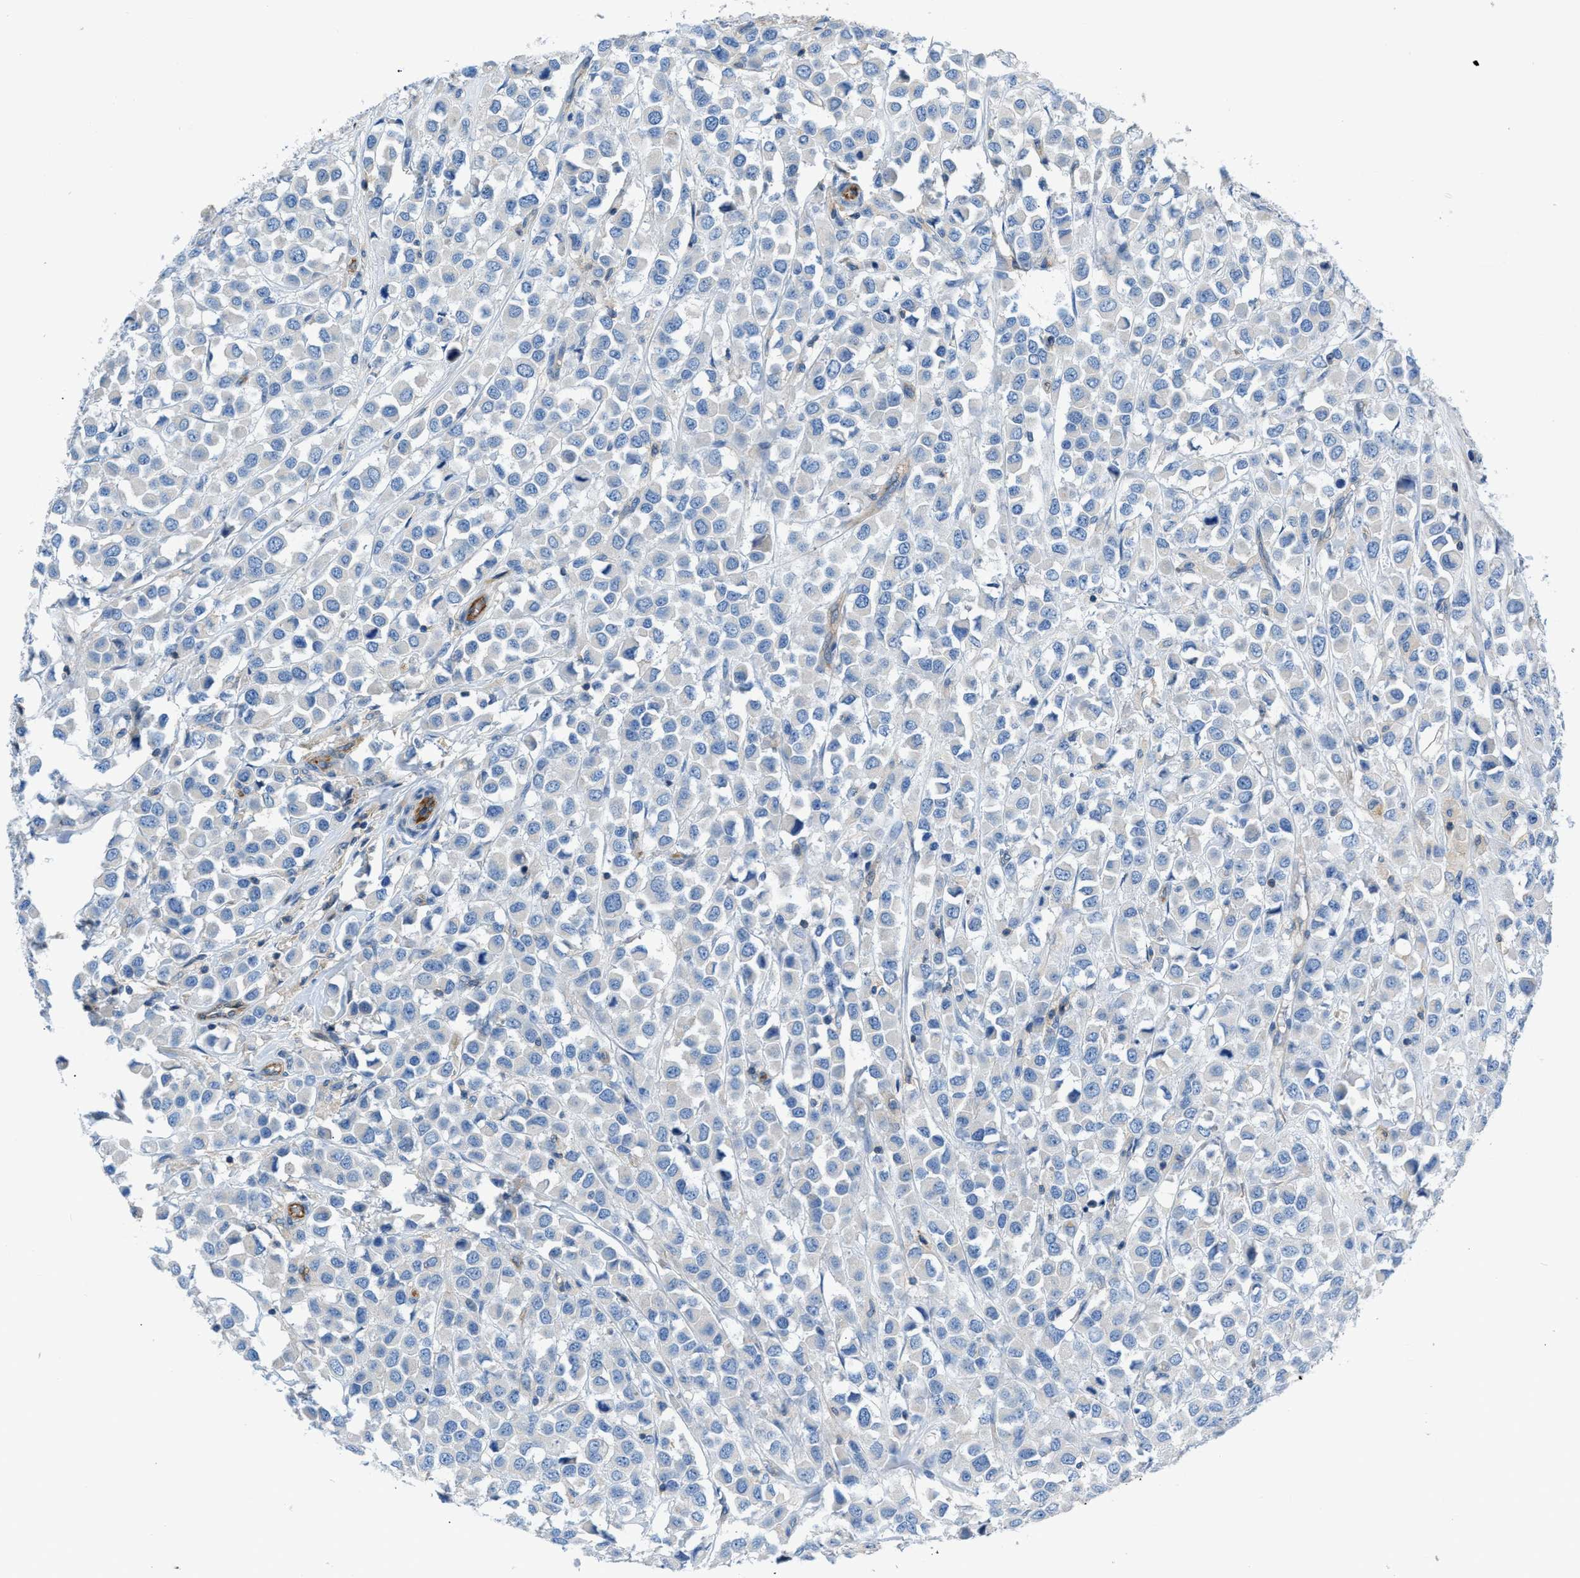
{"staining": {"intensity": "negative", "quantity": "none", "location": "none"}, "tissue": "breast cancer", "cell_type": "Tumor cells", "image_type": "cancer", "snomed": [{"axis": "morphology", "description": "Duct carcinoma"}, {"axis": "topography", "description": "Breast"}], "caption": "The micrograph shows no significant positivity in tumor cells of invasive ductal carcinoma (breast).", "gene": "ORAI1", "patient": {"sex": "female", "age": 61}}